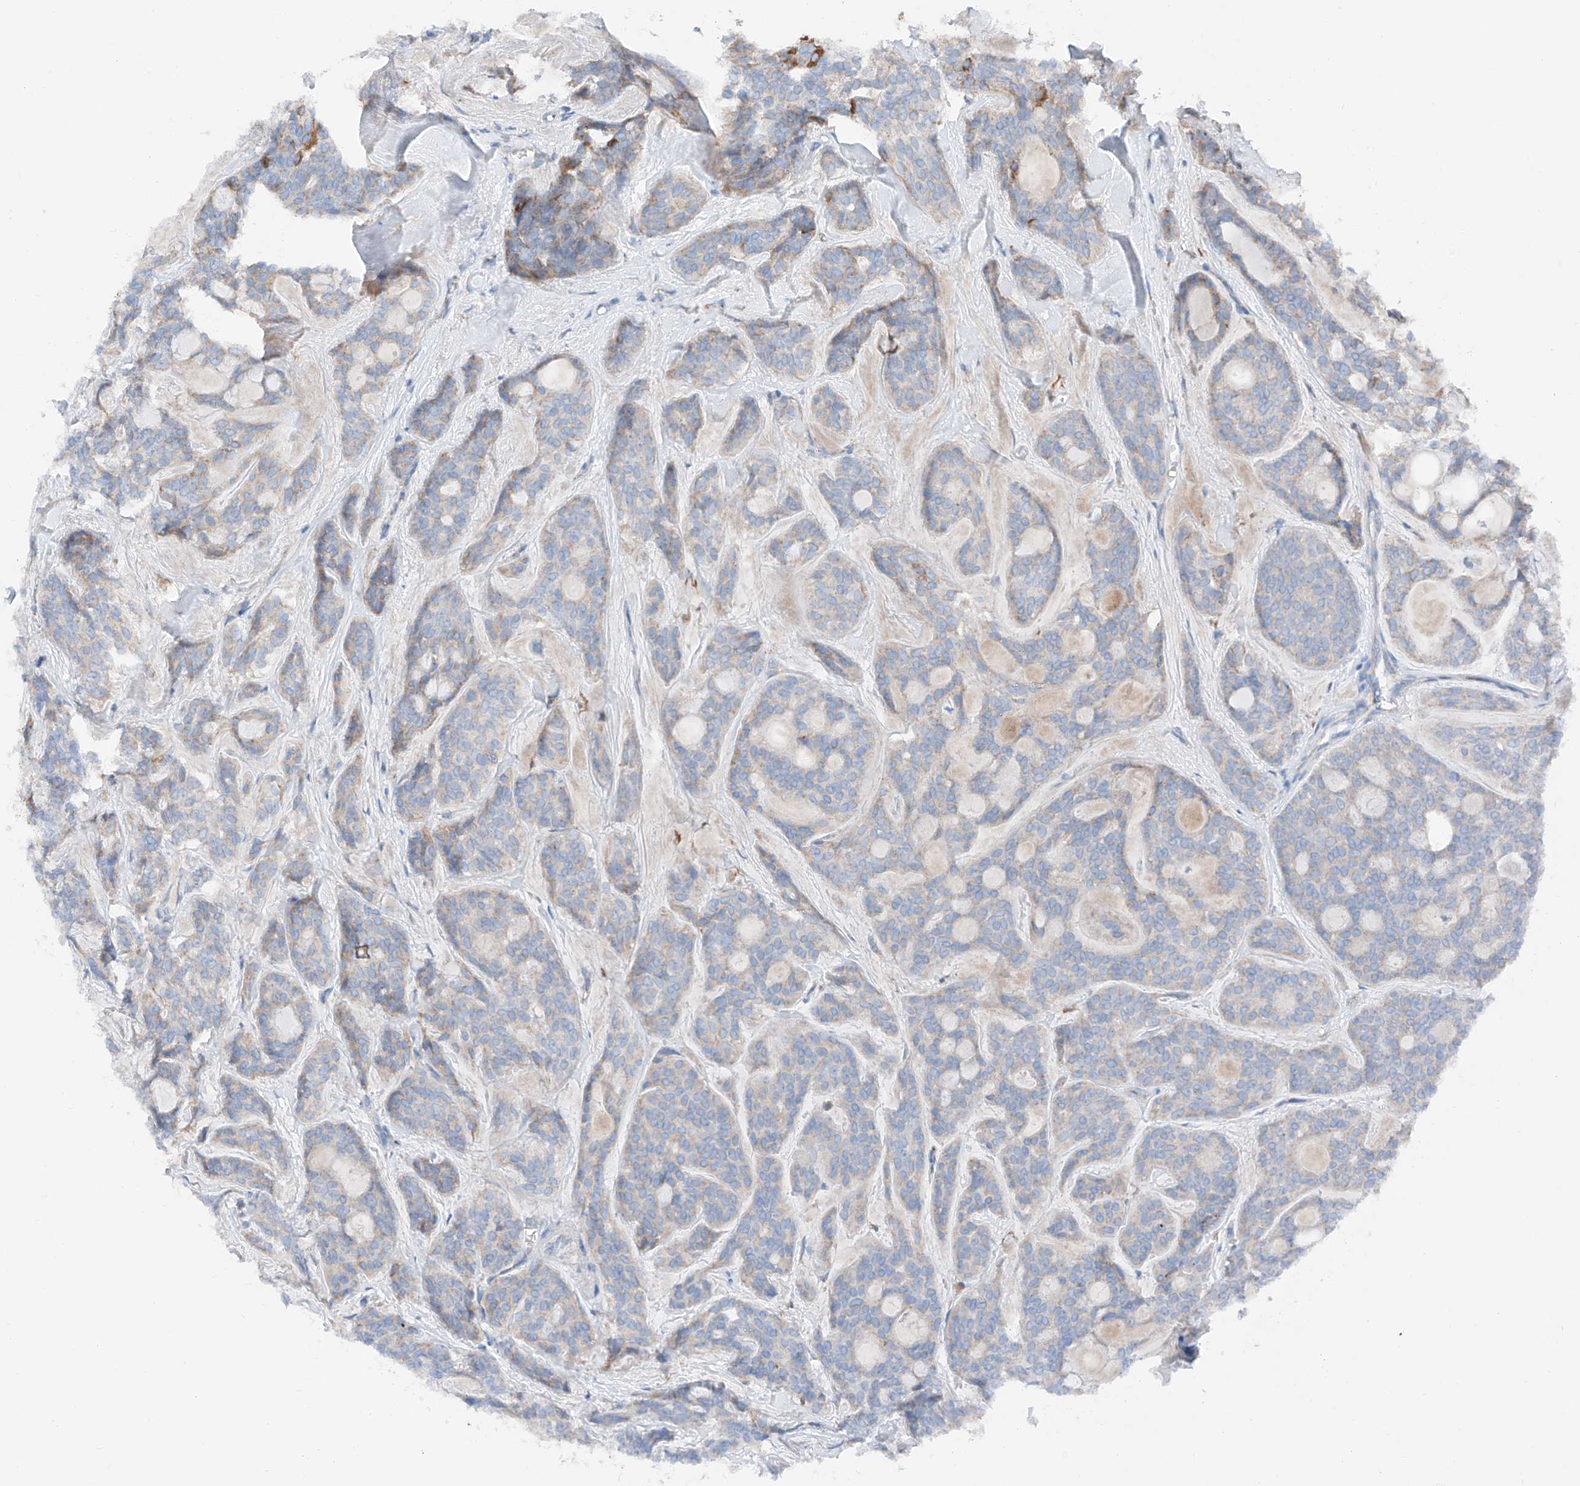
{"staining": {"intensity": "weak", "quantity": "<25%", "location": "cytoplasmic/membranous"}, "tissue": "head and neck cancer", "cell_type": "Tumor cells", "image_type": "cancer", "snomed": [{"axis": "morphology", "description": "Adenocarcinoma, NOS"}, {"axis": "topography", "description": "Head-Neck"}], "caption": "This is an IHC histopathology image of head and neck adenocarcinoma. There is no expression in tumor cells.", "gene": "MRAP", "patient": {"sex": "male", "age": 66}}